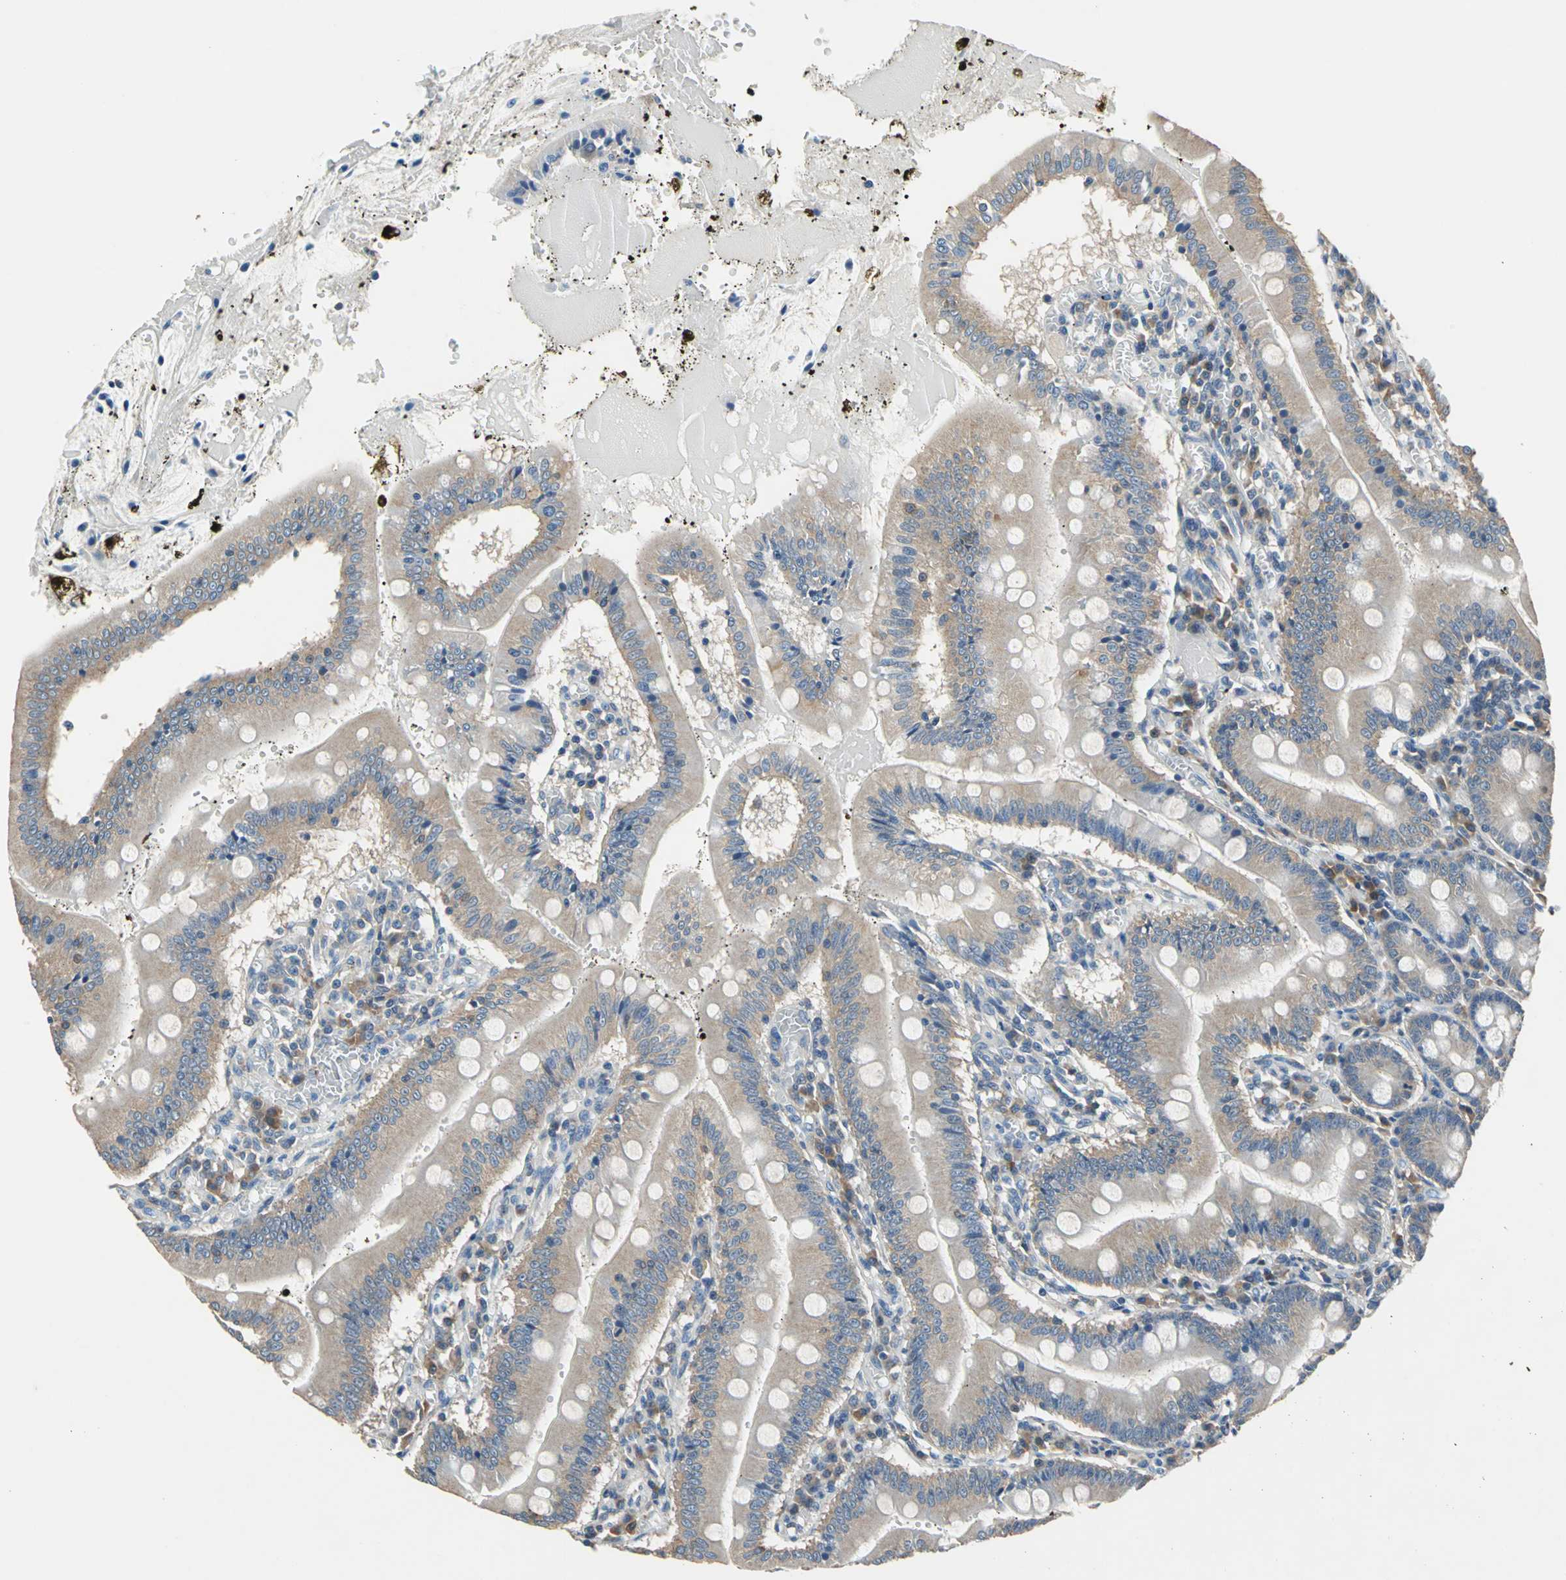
{"staining": {"intensity": "weak", "quantity": ">75%", "location": "cytoplasmic/membranous"}, "tissue": "small intestine", "cell_type": "Glandular cells", "image_type": "normal", "snomed": [{"axis": "morphology", "description": "Normal tissue, NOS"}, {"axis": "topography", "description": "Small intestine"}], "caption": "The image displays a brown stain indicating the presence of a protein in the cytoplasmic/membranous of glandular cells in small intestine.", "gene": "PRKCA", "patient": {"sex": "male", "age": 71}}